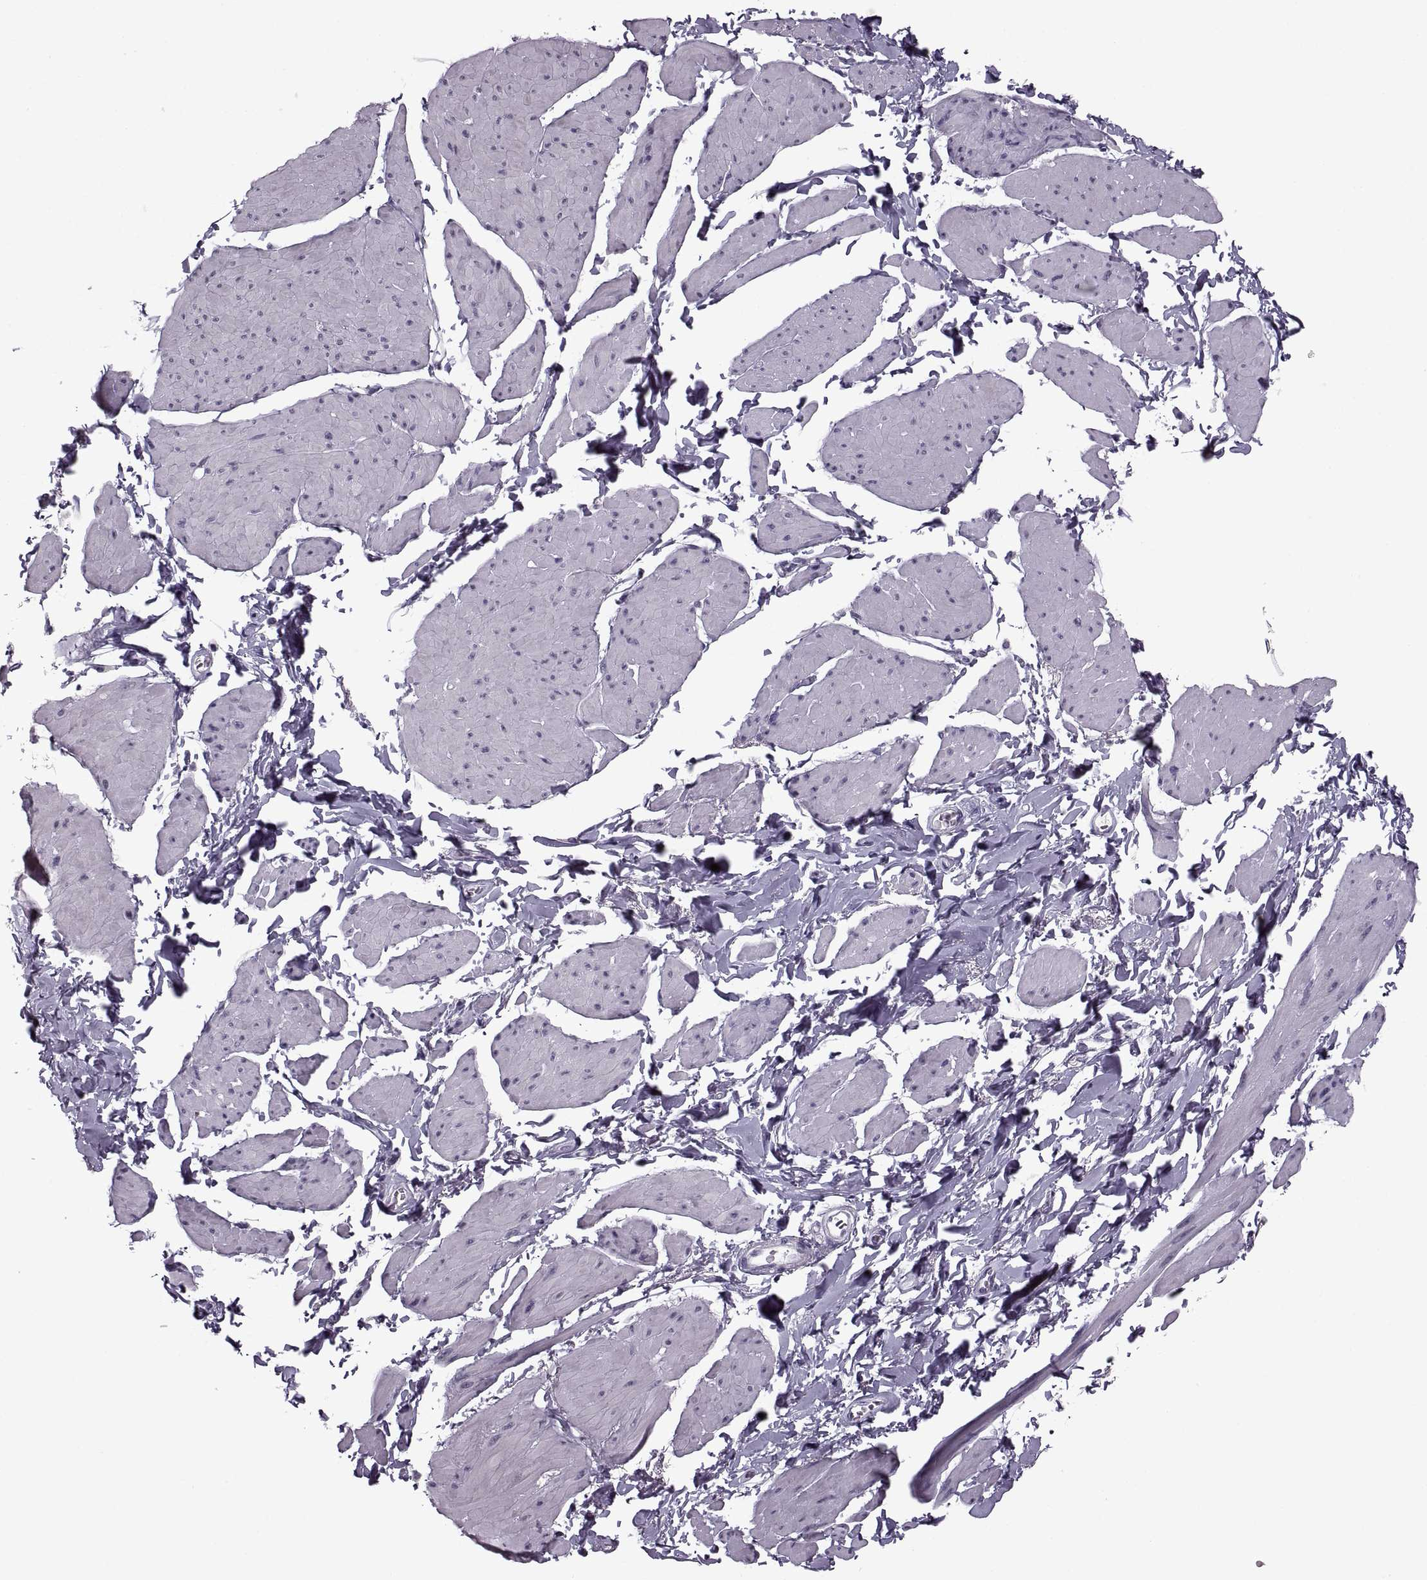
{"staining": {"intensity": "negative", "quantity": "none", "location": "none"}, "tissue": "smooth muscle", "cell_type": "Smooth muscle cells", "image_type": "normal", "snomed": [{"axis": "morphology", "description": "Normal tissue, NOS"}, {"axis": "topography", "description": "Adipose tissue"}, {"axis": "topography", "description": "Smooth muscle"}, {"axis": "topography", "description": "Peripheral nerve tissue"}], "caption": "An image of human smooth muscle is negative for staining in smooth muscle cells. (DAB immunohistochemistry (IHC) visualized using brightfield microscopy, high magnification).", "gene": "PAGE2B", "patient": {"sex": "male", "age": 83}}